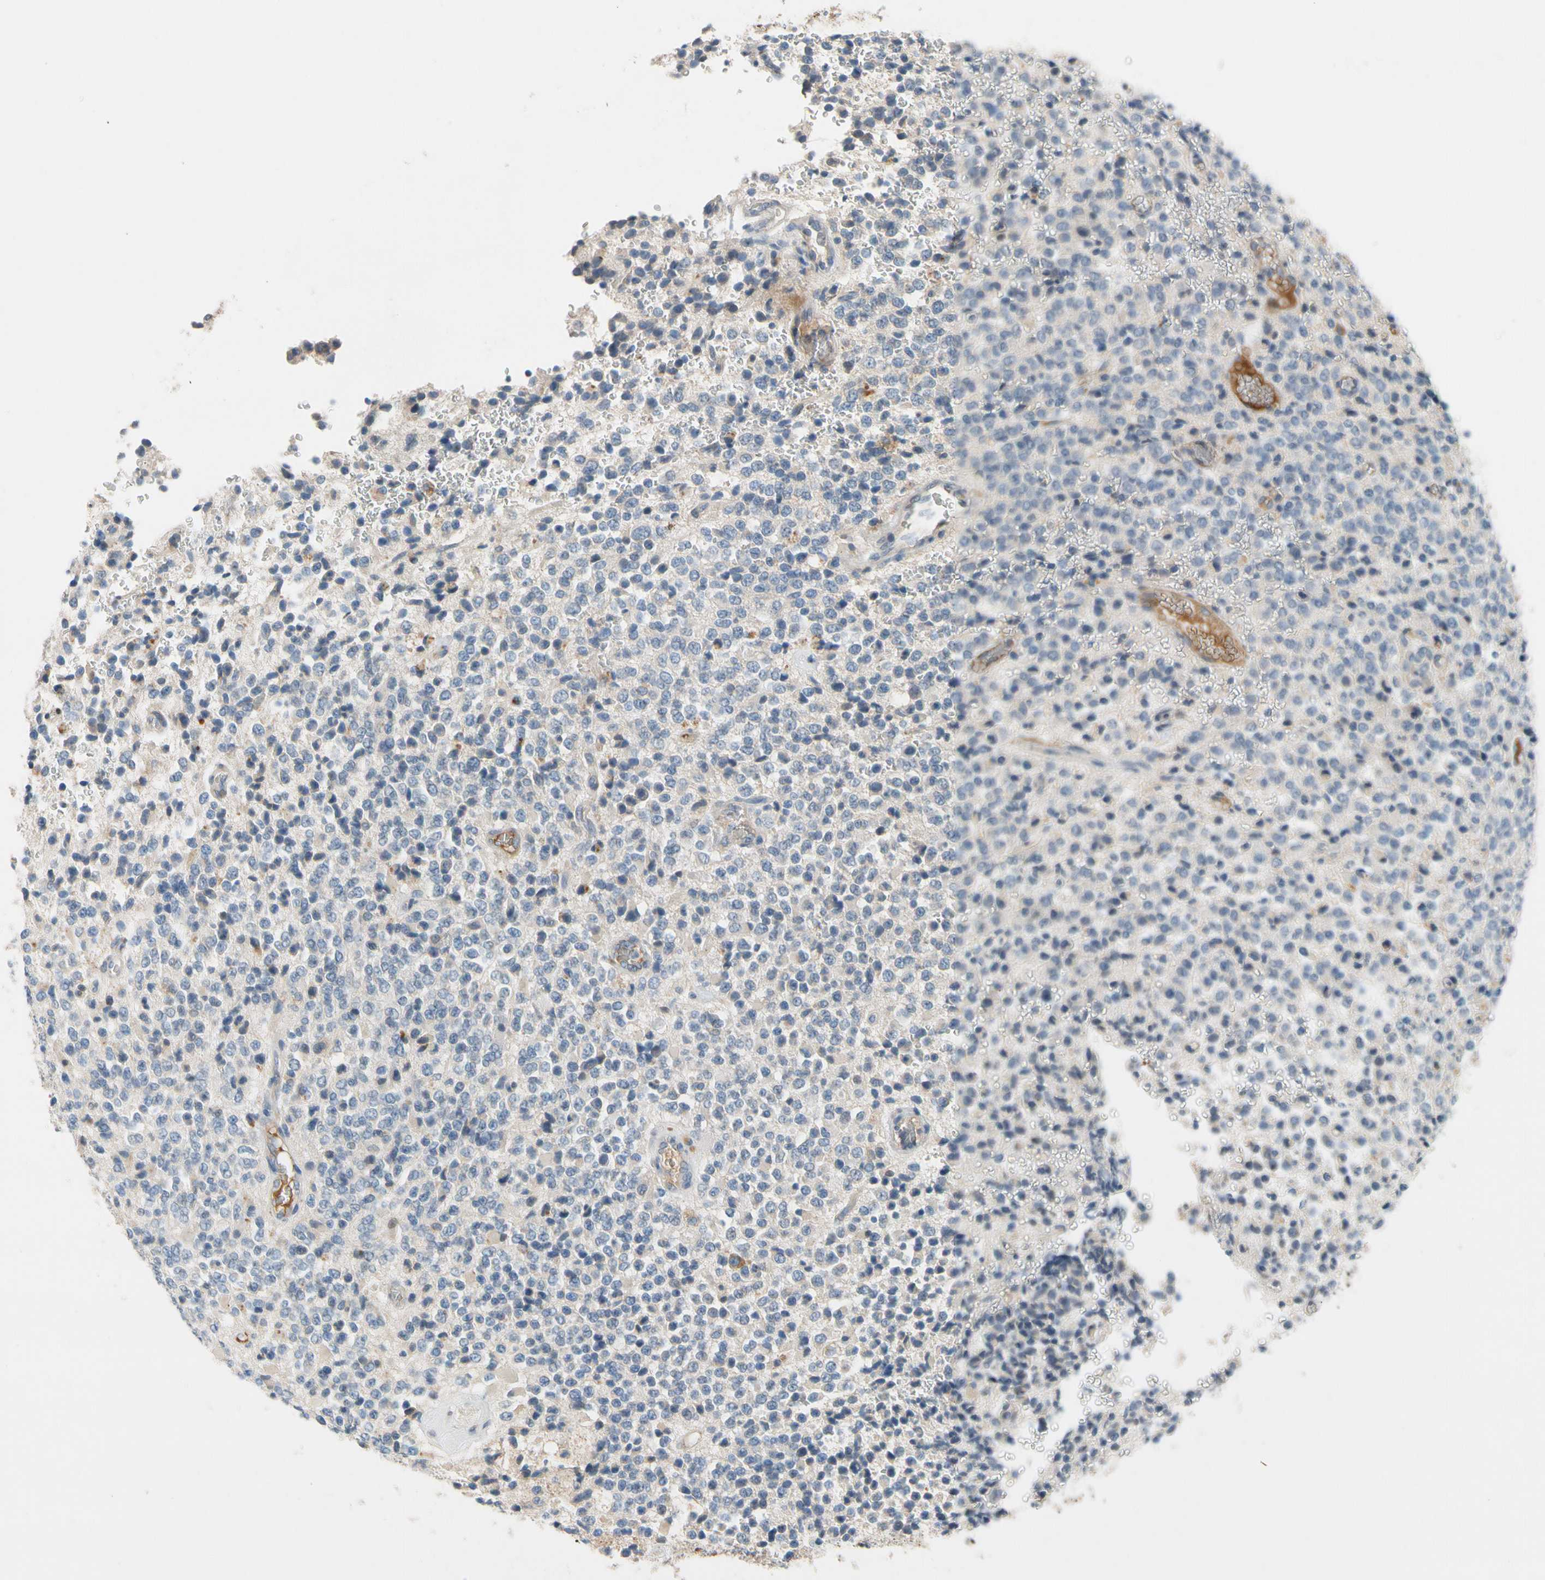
{"staining": {"intensity": "negative", "quantity": "none", "location": "none"}, "tissue": "glioma", "cell_type": "Tumor cells", "image_type": "cancer", "snomed": [{"axis": "morphology", "description": "Glioma, malignant, High grade"}, {"axis": "topography", "description": "pancreas cauda"}], "caption": "Immunohistochemical staining of human high-grade glioma (malignant) reveals no significant positivity in tumor cells.", "gene": "CNDP1", "patient": {"sex": "male", "age": 60}}